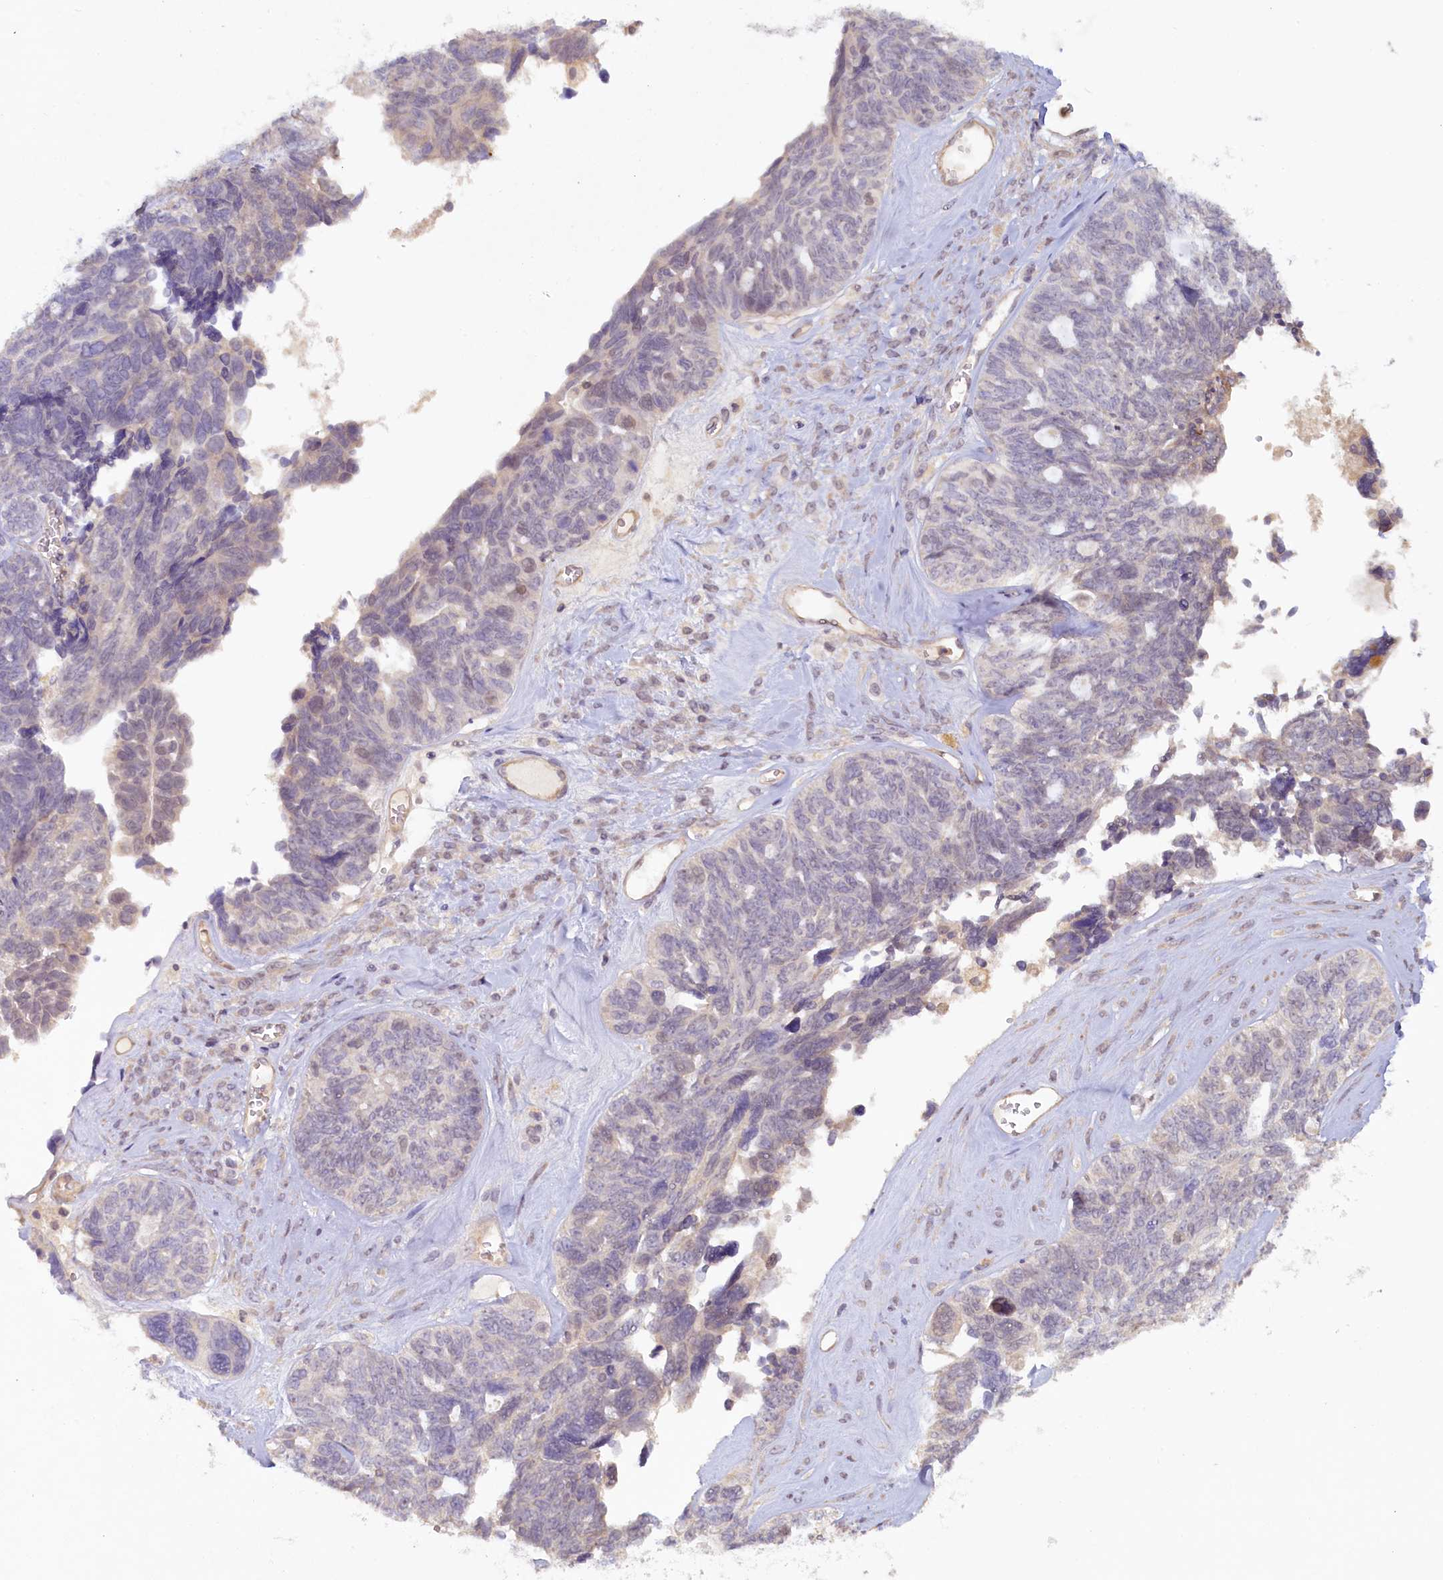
{"staining": {"intensity": "weak", "quantity": "<25%", "location": "nuclear"}, "tissue": "ovarian cancer", "cell_type": "Tumor cells", "image_type": "cancer", "snomed": [{"axis": "morphology", "description": "Cystadenocarcinoma, serous, NOS"}, {"axis": "topography", "description": "Ovary"}], "caption": "High power microscopy histopathology image of an IHC photomicrograph of ovarian cancer, revealing no significant staining in tumor cells.", "gene": "MYO16", "patient": {"sex": "female", "age": 79}}